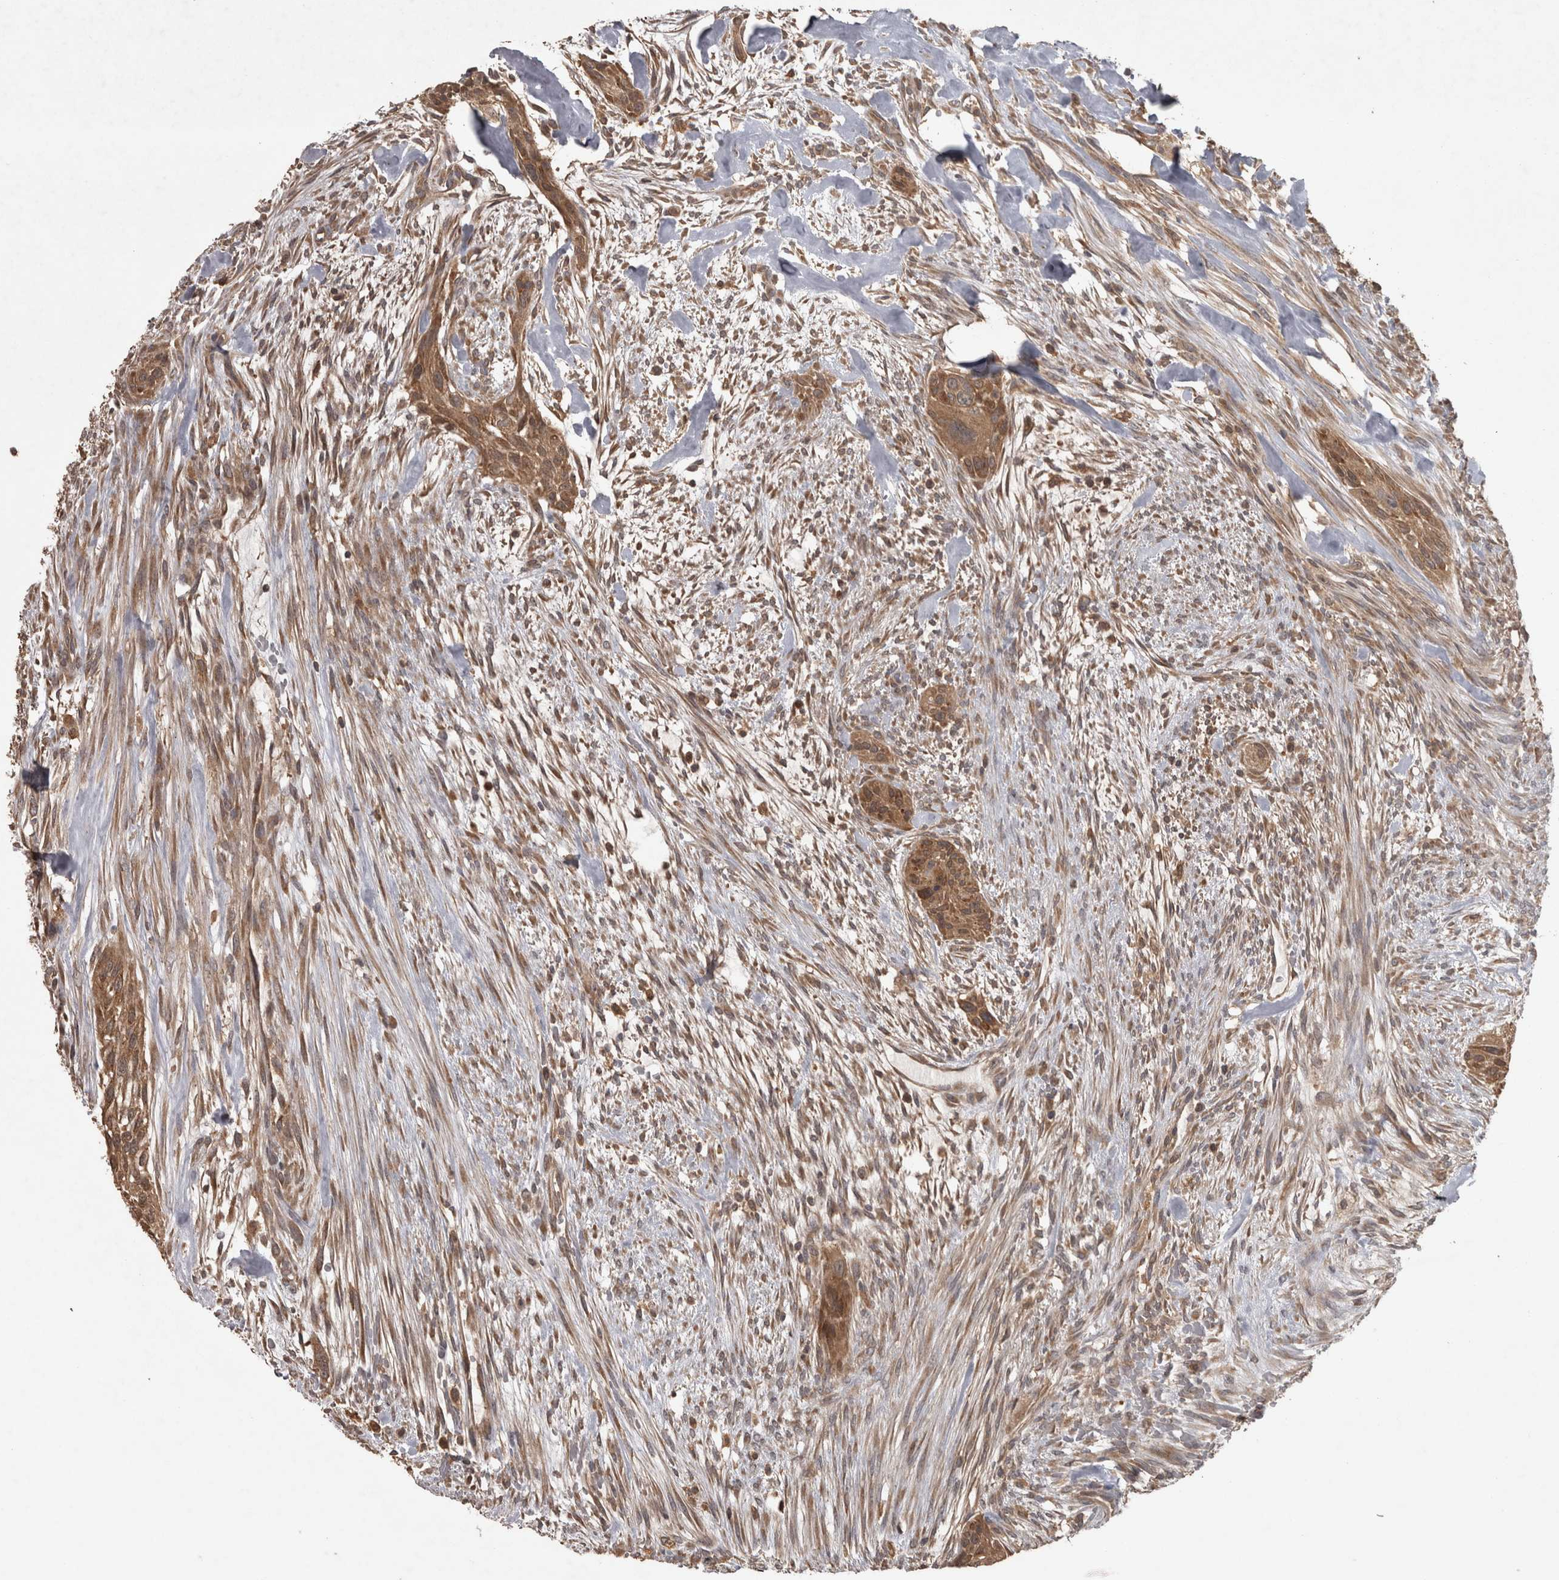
{"staining": {"intensity": "moderate", "quantity": ">75%", "location": "cytoplasmic/membranous"}, "tissue": "urothelial cancer", "cell_type": "Tumor cells", "image_type": "cancer", "snomed": [{"axis": "morphology", "description": "Urothelial carcinoma, High grade"}, {"axis": "topography", "description": "Urinary bladder"}], "caption": "High-power microscopy captured an immunohistochemistry photomicrograph of urothelial cancer, revealing moderate cytoplasmic/membranous positivity in about >75% of tumor cells. (DAB IHC with brightfield microscopy, high magnification).", "gene": "MICU3", "patient": {"sex": "male", "age": 35}}